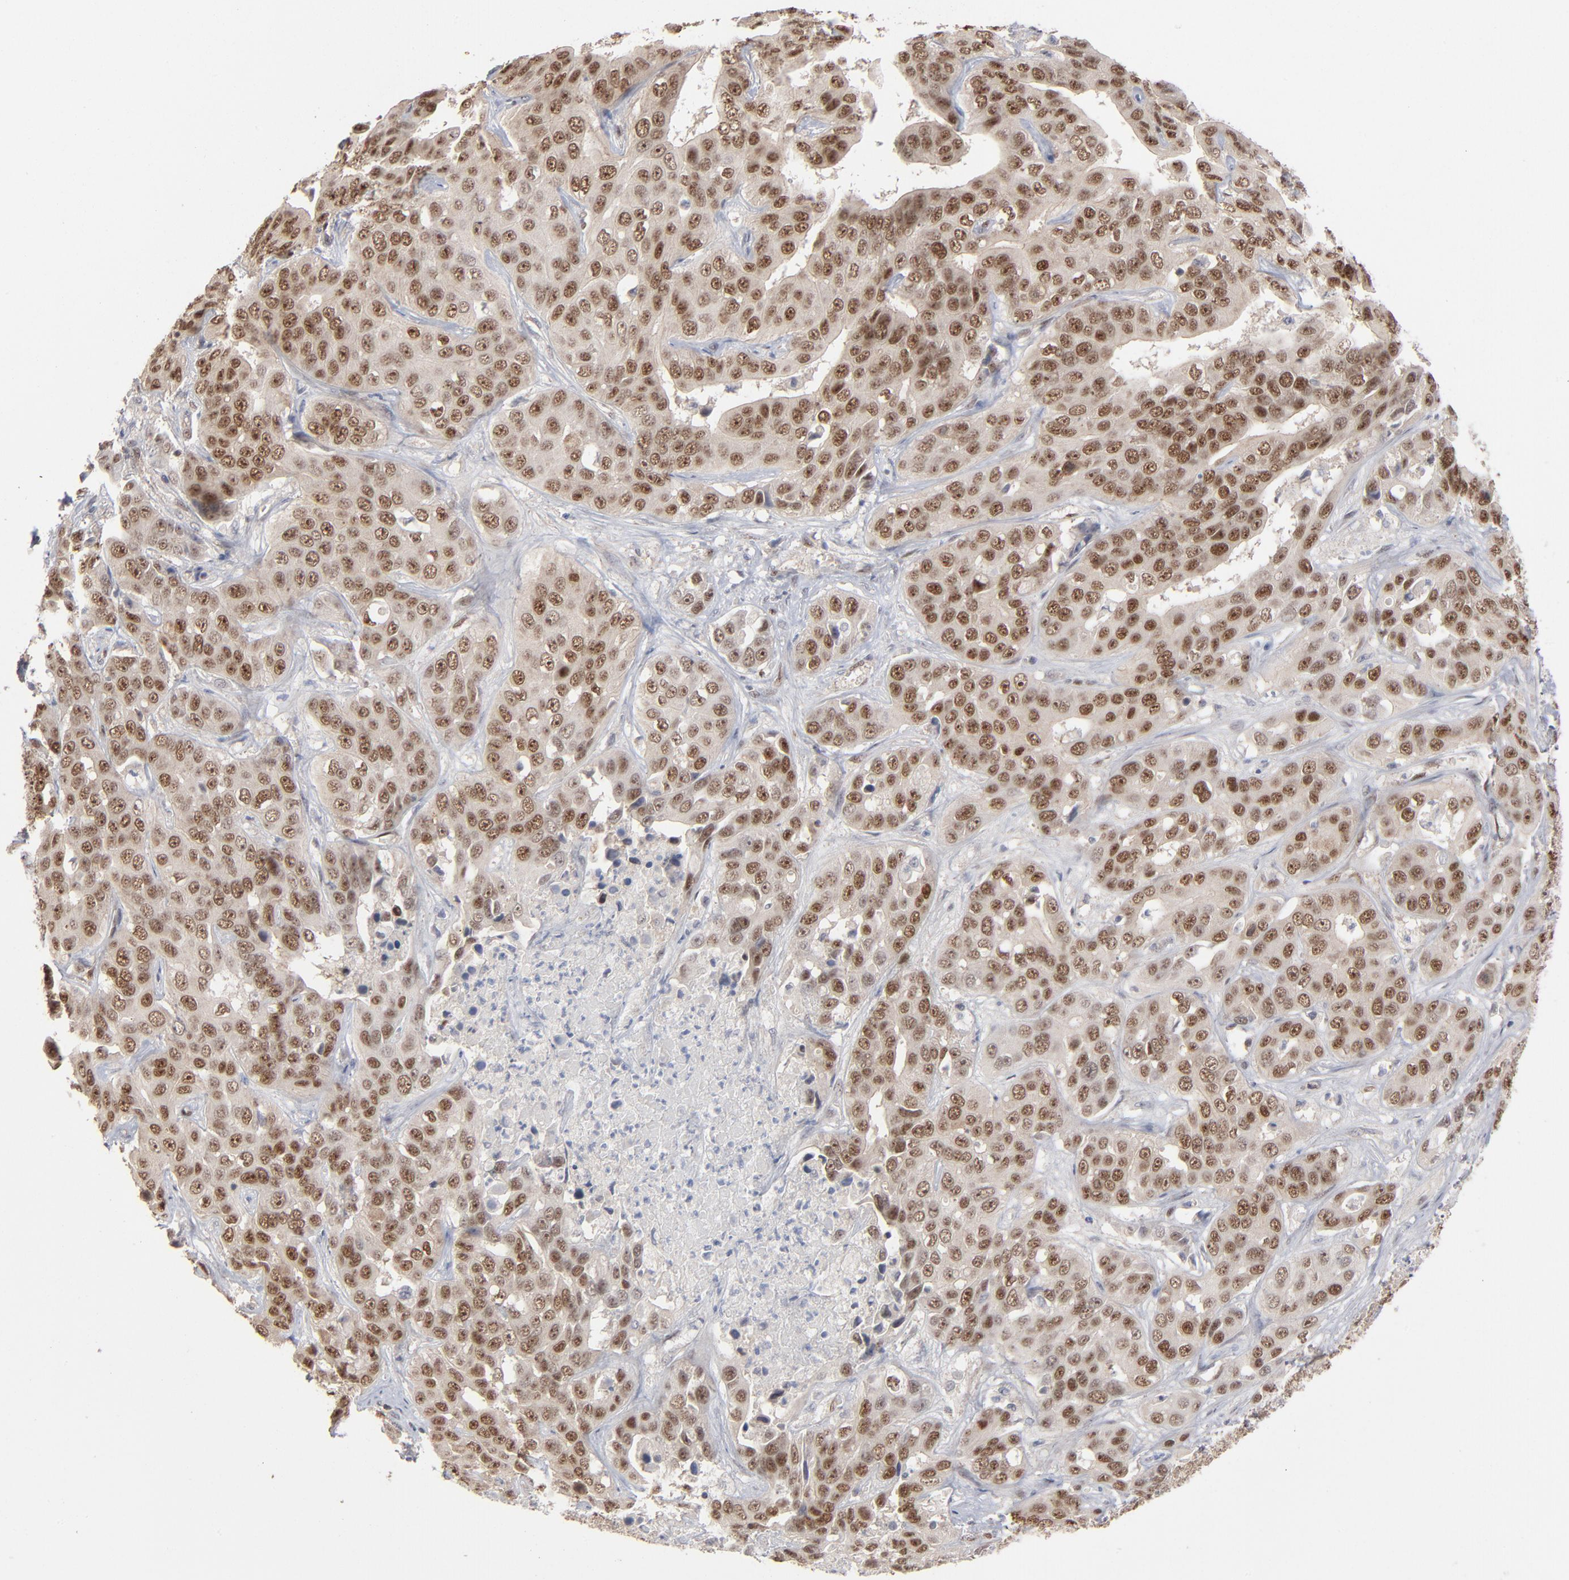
{"staining": {"intensity": "moderate", "quantity": ">75%", "location": "nuclear"}, "tissue": "liver cancer", "cell_type": "Tumor cells", "image_type": "cancer", "snomed": [{"axis": "morphology", "description": "Cholangiocarcinoma"}, {"axis": "topography", "description": "Liver"}], "caption": "This photomicrograph exhibits IHC staining of human liver cholangiocarcinoma, with medium moderate nuclear staining in about >75% of tumor cells.", "gene": "NFIB", "patient": {"sex": "female", "age": 52}}